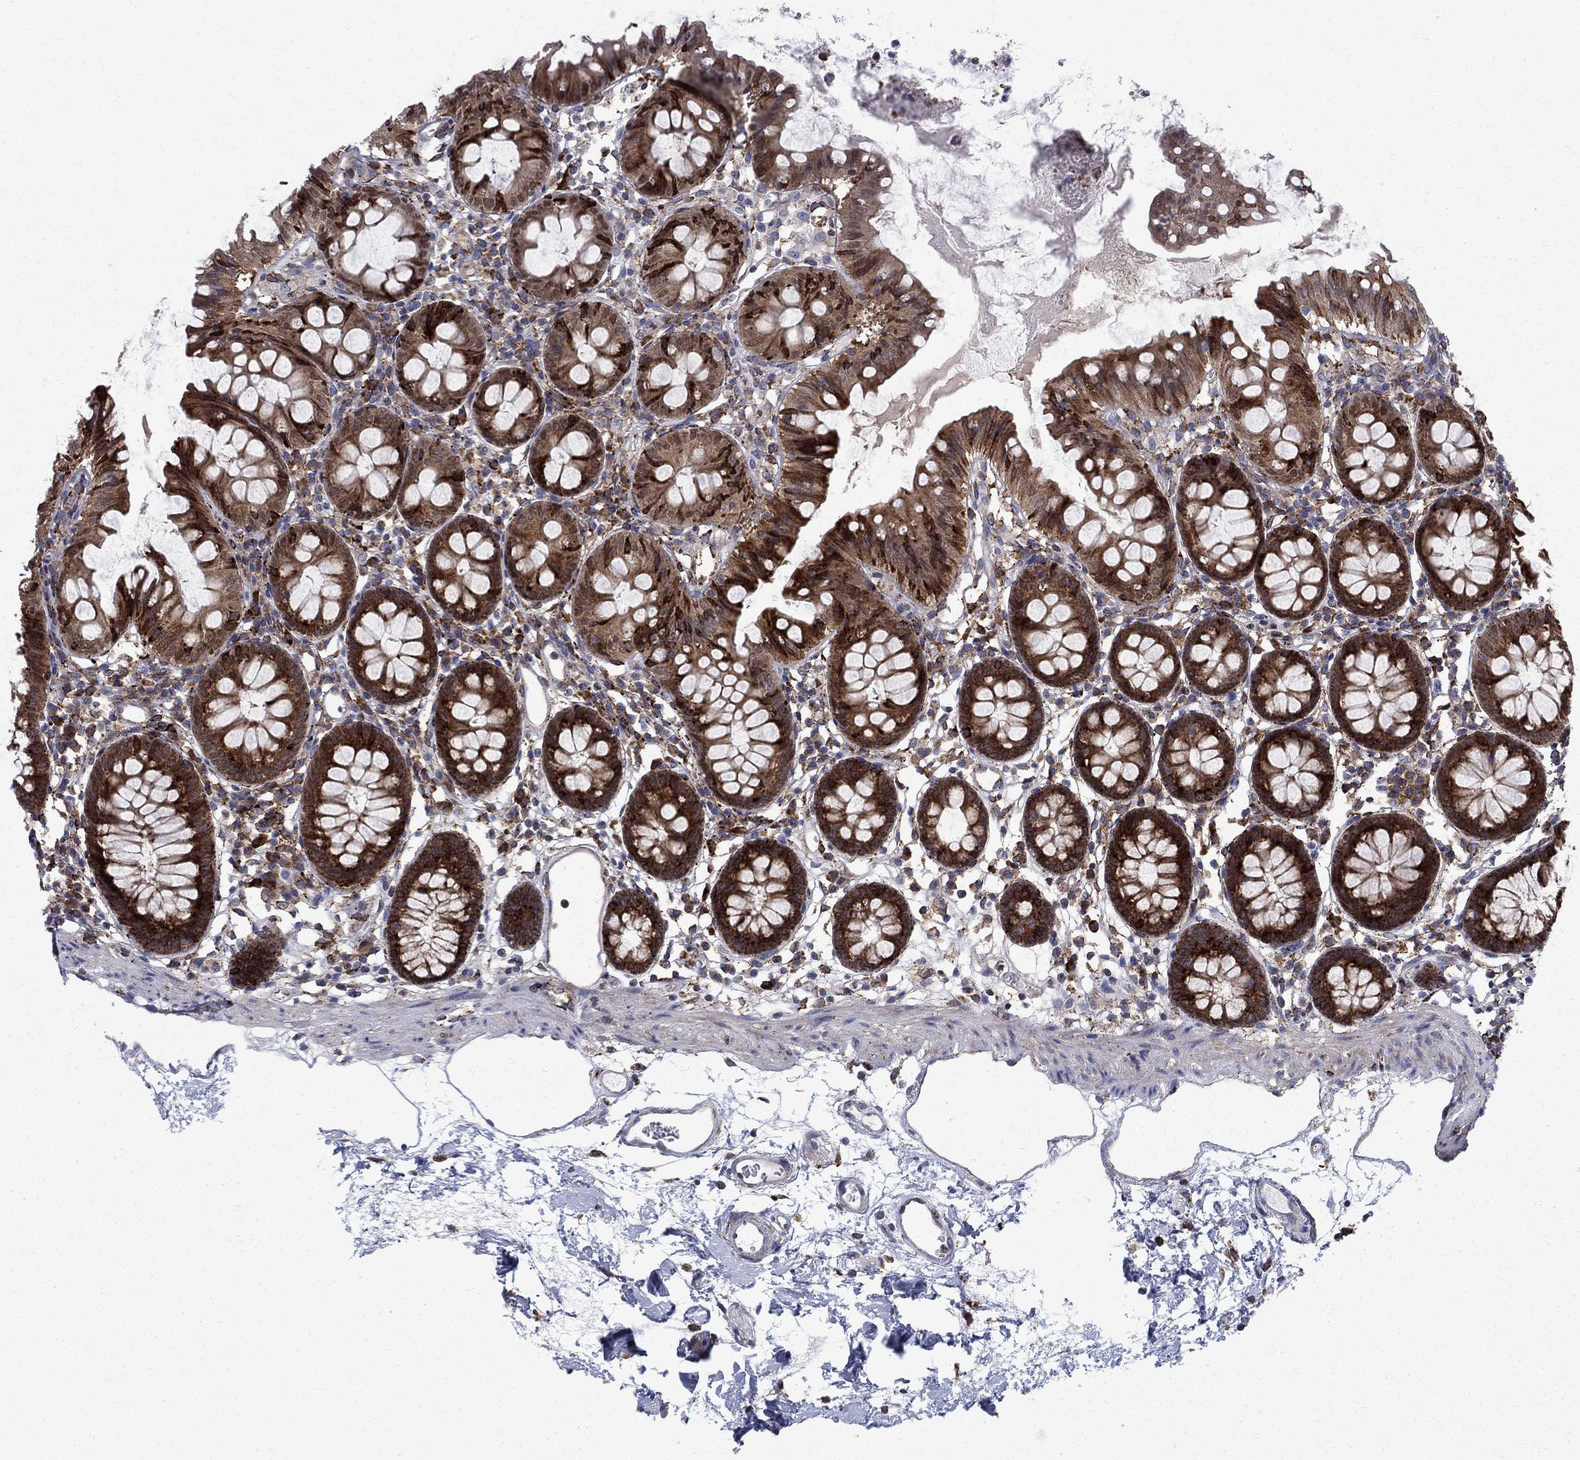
{"staining": {"intensity": "weak", "quantity": "<25%", "location": "cytoplasmic/membranous,nuclear"}, "tissue": "colon", "cell_type": "Endothelial cells", "image_type": "normal", "snomed": [{"axis": "morphology", "description": "Normal tissue, NOS"}, {"axis": "topography", "description": "Colon"}], "caption": "This is a histopathology image of IHC staining of normal colon, which shows no staining in endothelial cells.", "gene": "CAB39L", "patient": {"sex": "female", "age": 84}}